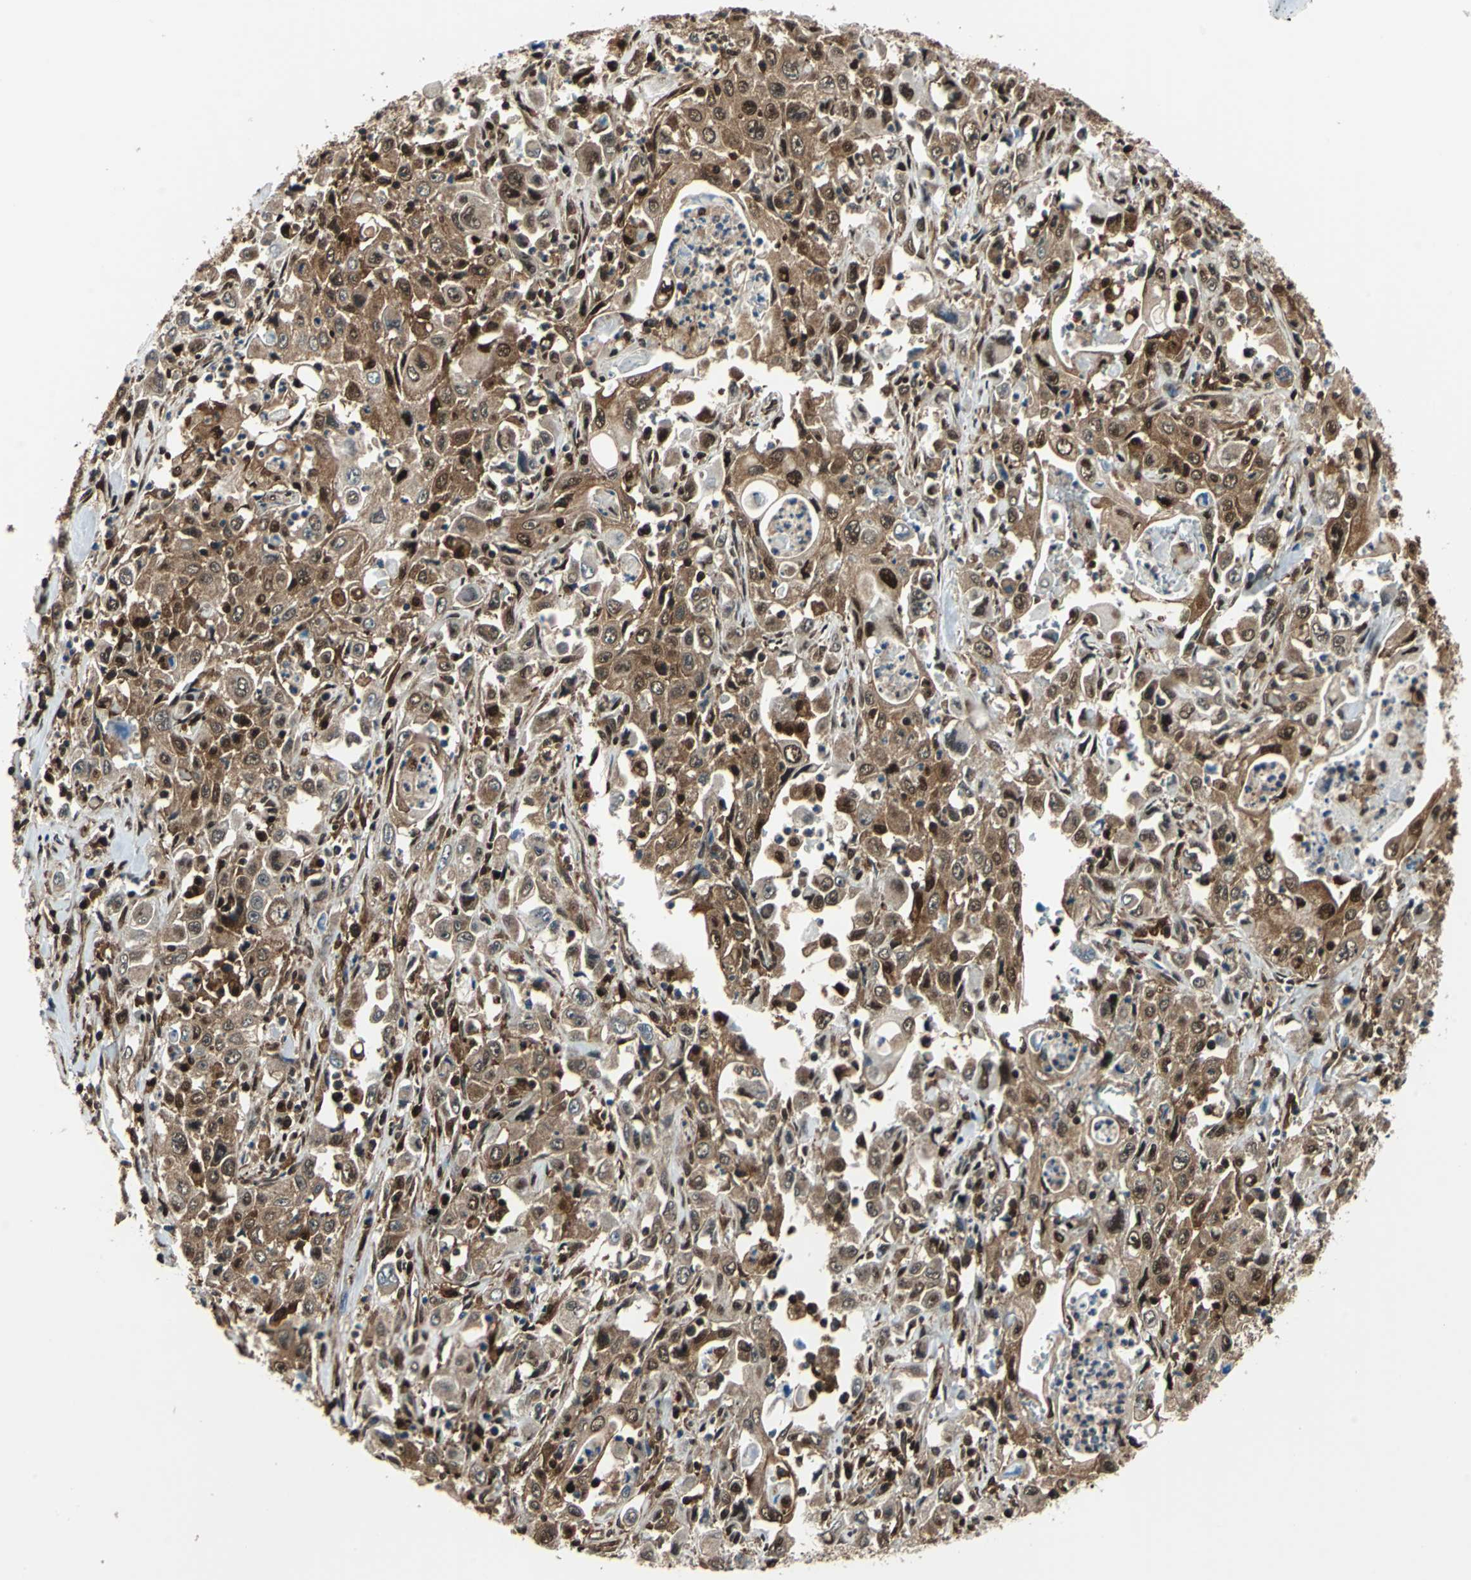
{"staining": {"intensity": "strong", "quantity": ">75%", "location": "cytoplasmic/membranous,nuclear"}, "tissue": "pancreatic cancer", "cell_type": "Tumor cells", "image_type": "cancer", "snomed": [{"axis": "morphology", "description": "Adenocarcinoma, NOS"}, {"axis": "topography", "description": "Pancreas"}], "caption": "High-magnification brightfield microscopy of pancreatic cancer (adenocarcinoma) stained with DAB (brown) and counterstained with hematoxylin (blue). tumor cells exhibit strong cytoplasmic/membranous and nuclear staining is present in about>75% of cells. The staining was performed using DAB, with brown indicating positive protein expression. Nuclei are stained blue with hematoxylin.", "gene": "PSME1", "patient": {"sex": "male", "age": 70}}